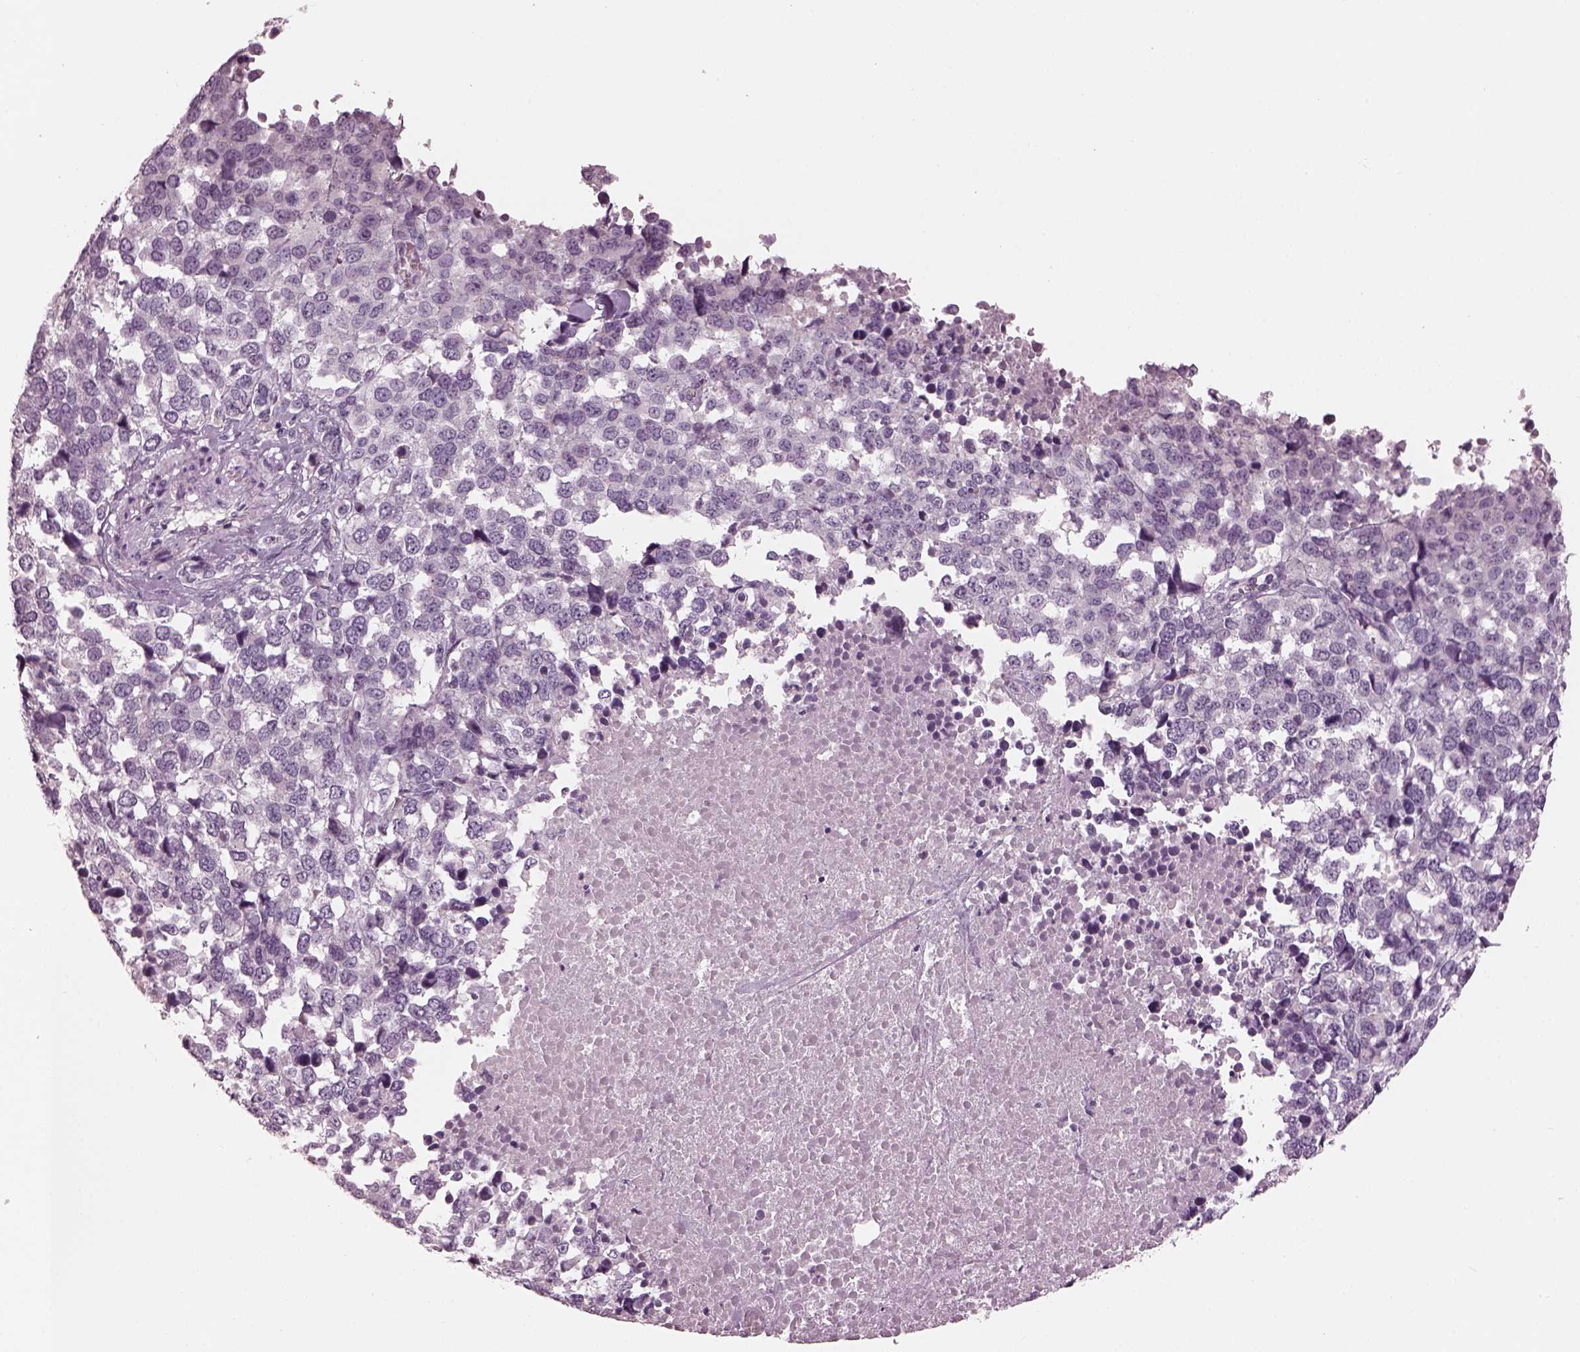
{"staining": {"intensity": "negative", "quantity": "none", "location": "none"}, "tissue": "melanoma", "cell_type": "Tumor cells", "image_type": "cancer", "snomed": [{"axis": "morphology", "description": "Malignant melanoma, Metastatic site"}, {"axis": "topography", "description": "Skin"}], "caption": "Immunohistochemical staining of melanoma displays no significant expression in tumor cells.", "gene": "EIF4E1B", "patient": {"sex": "male", "age": 84}}